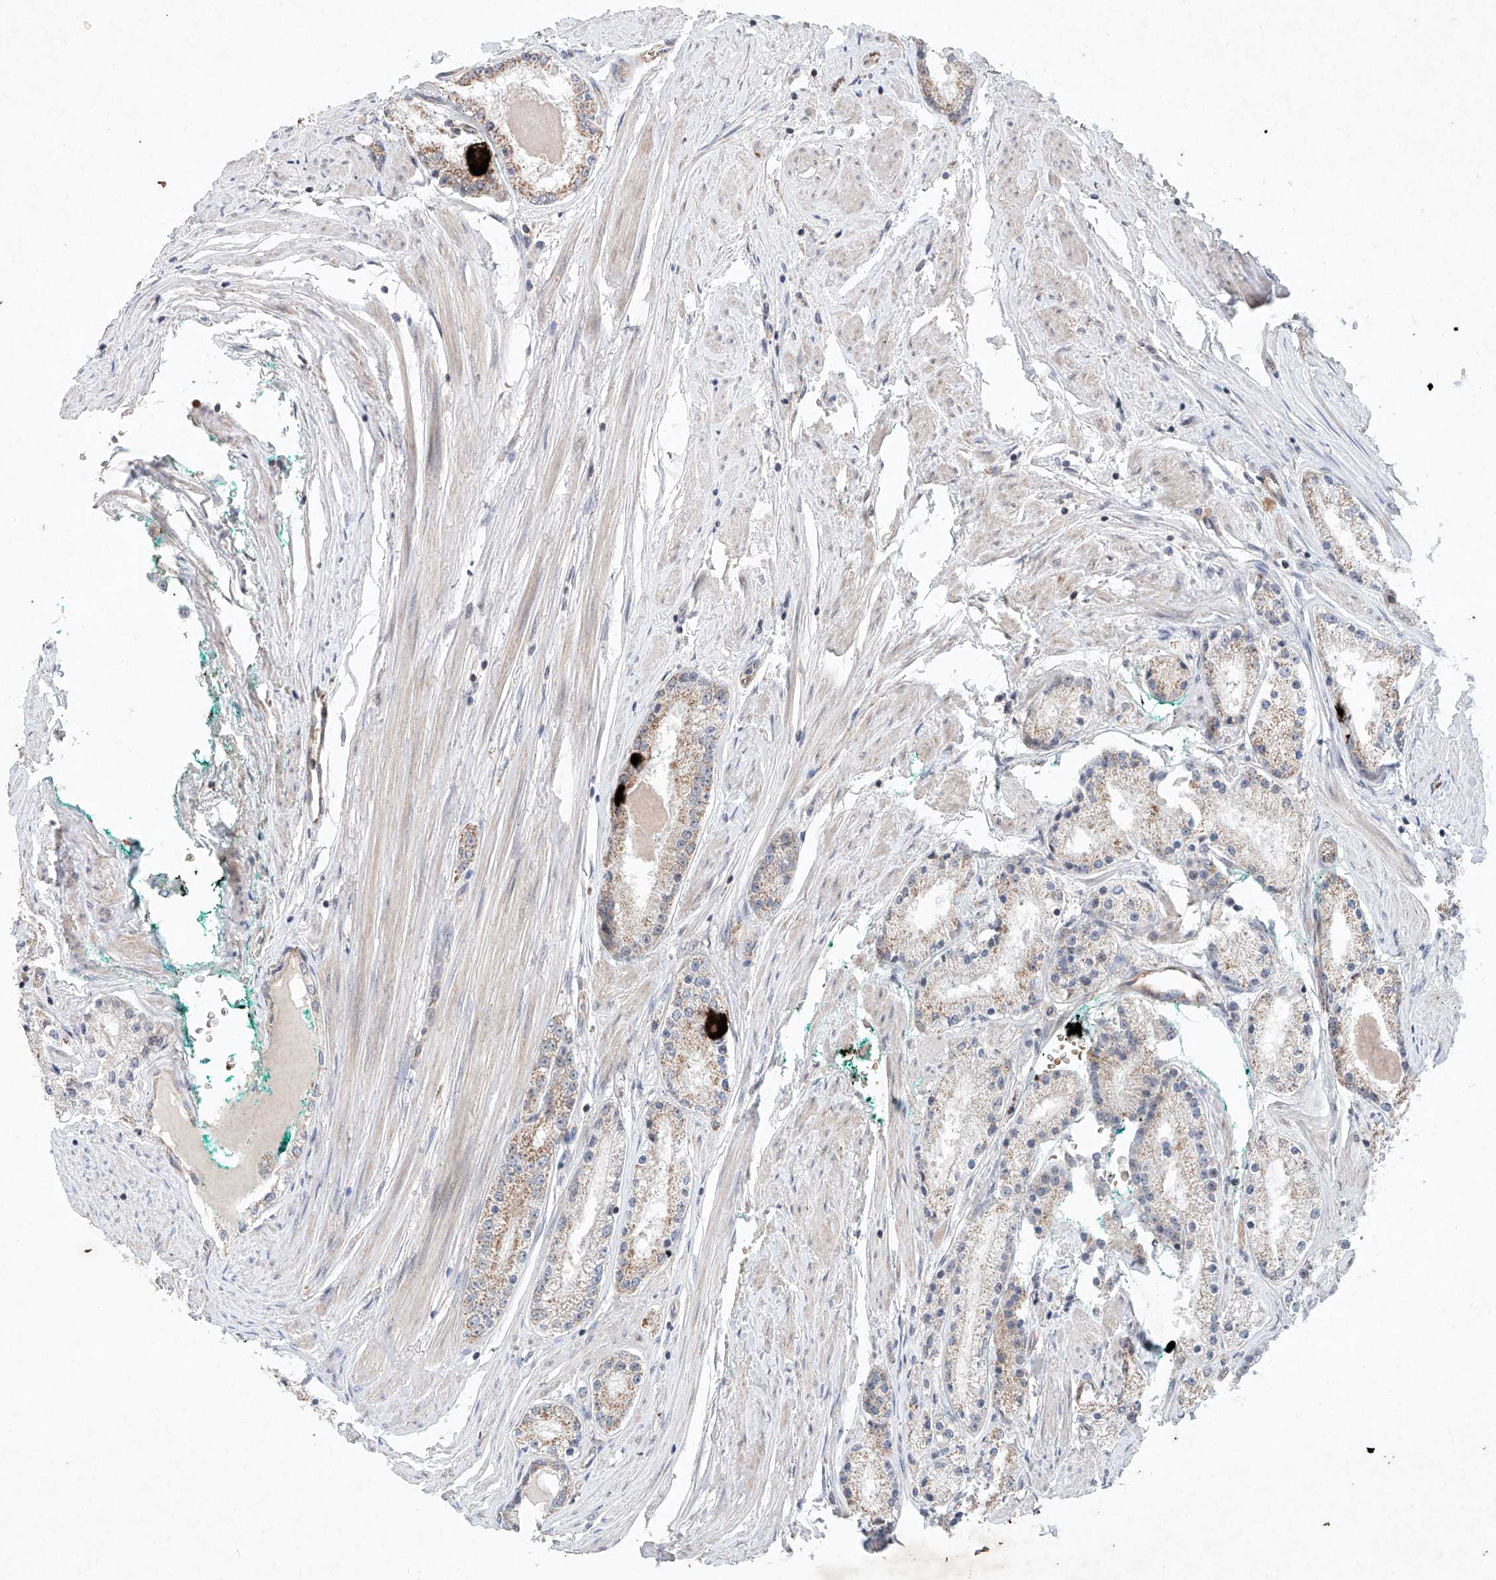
{"staining": {"intensity": "weak", "quantity": ">75%", "location": "cytoplasmic/membranous"}, "tissue": "prostate cancer", "cell_type": "Tumor cells", "image_type": "cancer", "snomed": [{"axis": "morphology", "description": "Adenocarcinoma, Low grade"}, {"axis": "topography", "description": "Prostate"}], "caption": "IHC staining of prostate cancer (low-grade adenocarcinoma), which reveals low levels of weak cytoplasmic/membranous expression in about >75% of tumor cells indicating weak cytoplasmic/membranous protein staining. The staining was performed using DAB (3,3'-diaminobenzidine) (brown) for protein detection and nuclei were counterstained in hematoxylin (blue).", "gene": "FASTK", "patient": {"sex": "male", "age": 63}}